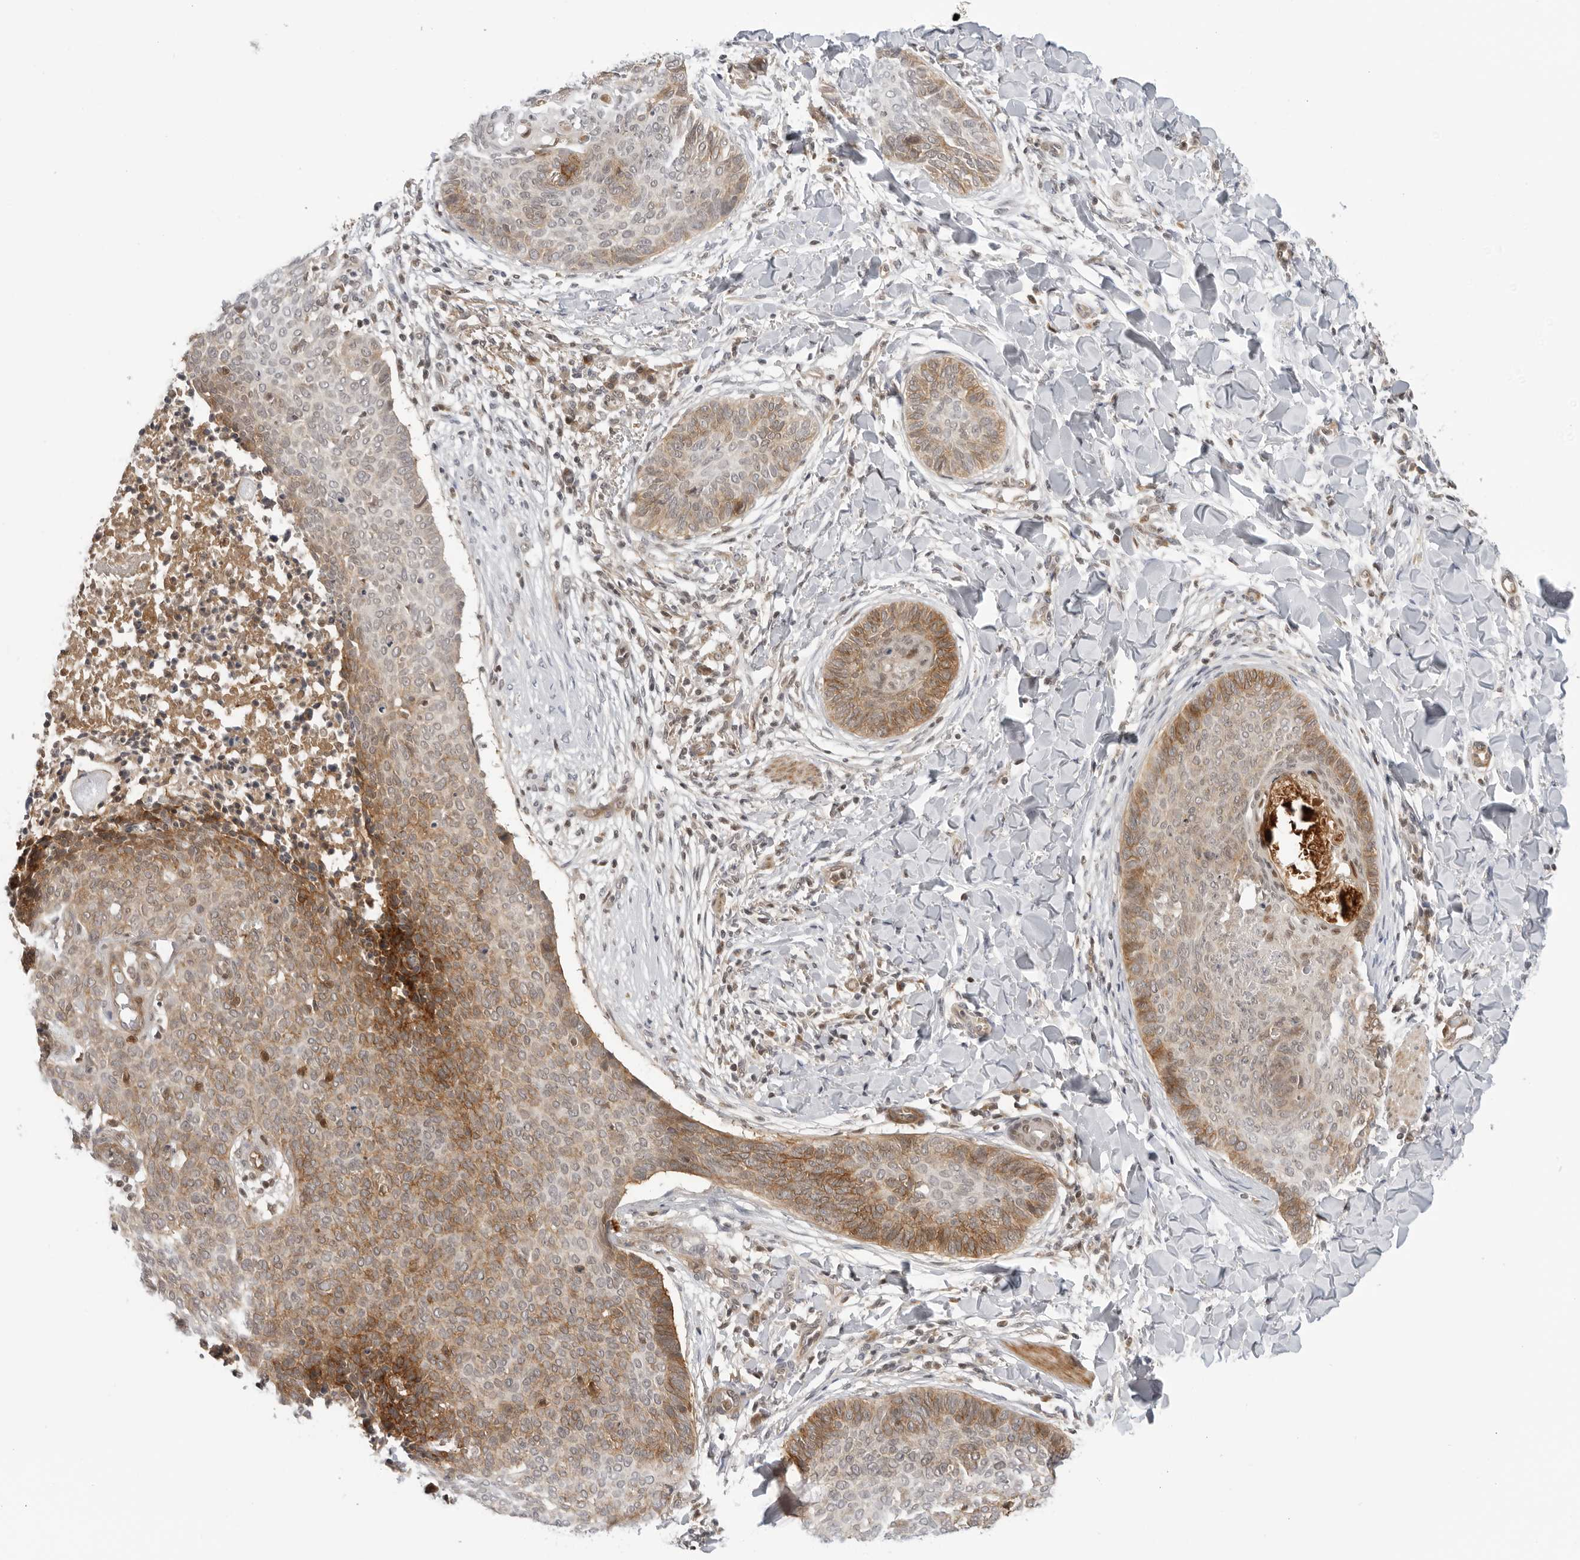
{"staining": {"intensity": "moderate", "quantity": ">75%", "location": "cytoplasmic/membranous"}, "tissue": "skin cancer", "cell_type": "Tumor cells", "image_type": "cancer", "snomed": [{"axis": "morphology", "description": "Normal tissue, NOS"}, {"axis": "morphology", "description": "Basal cell carcinoma"}, {"axis": "topography", "description": "Skin"}], "caption": "Moderate cytoplasmic/membranous protein expression is appreciated in approximately >75% of tumor cells in skin cancer. Immunohistochemistry stains the protein of interest in brown and the nuclei are stained blue.", "gene": "SUGCT", "patient": {"sex": "male", "age": 50}}